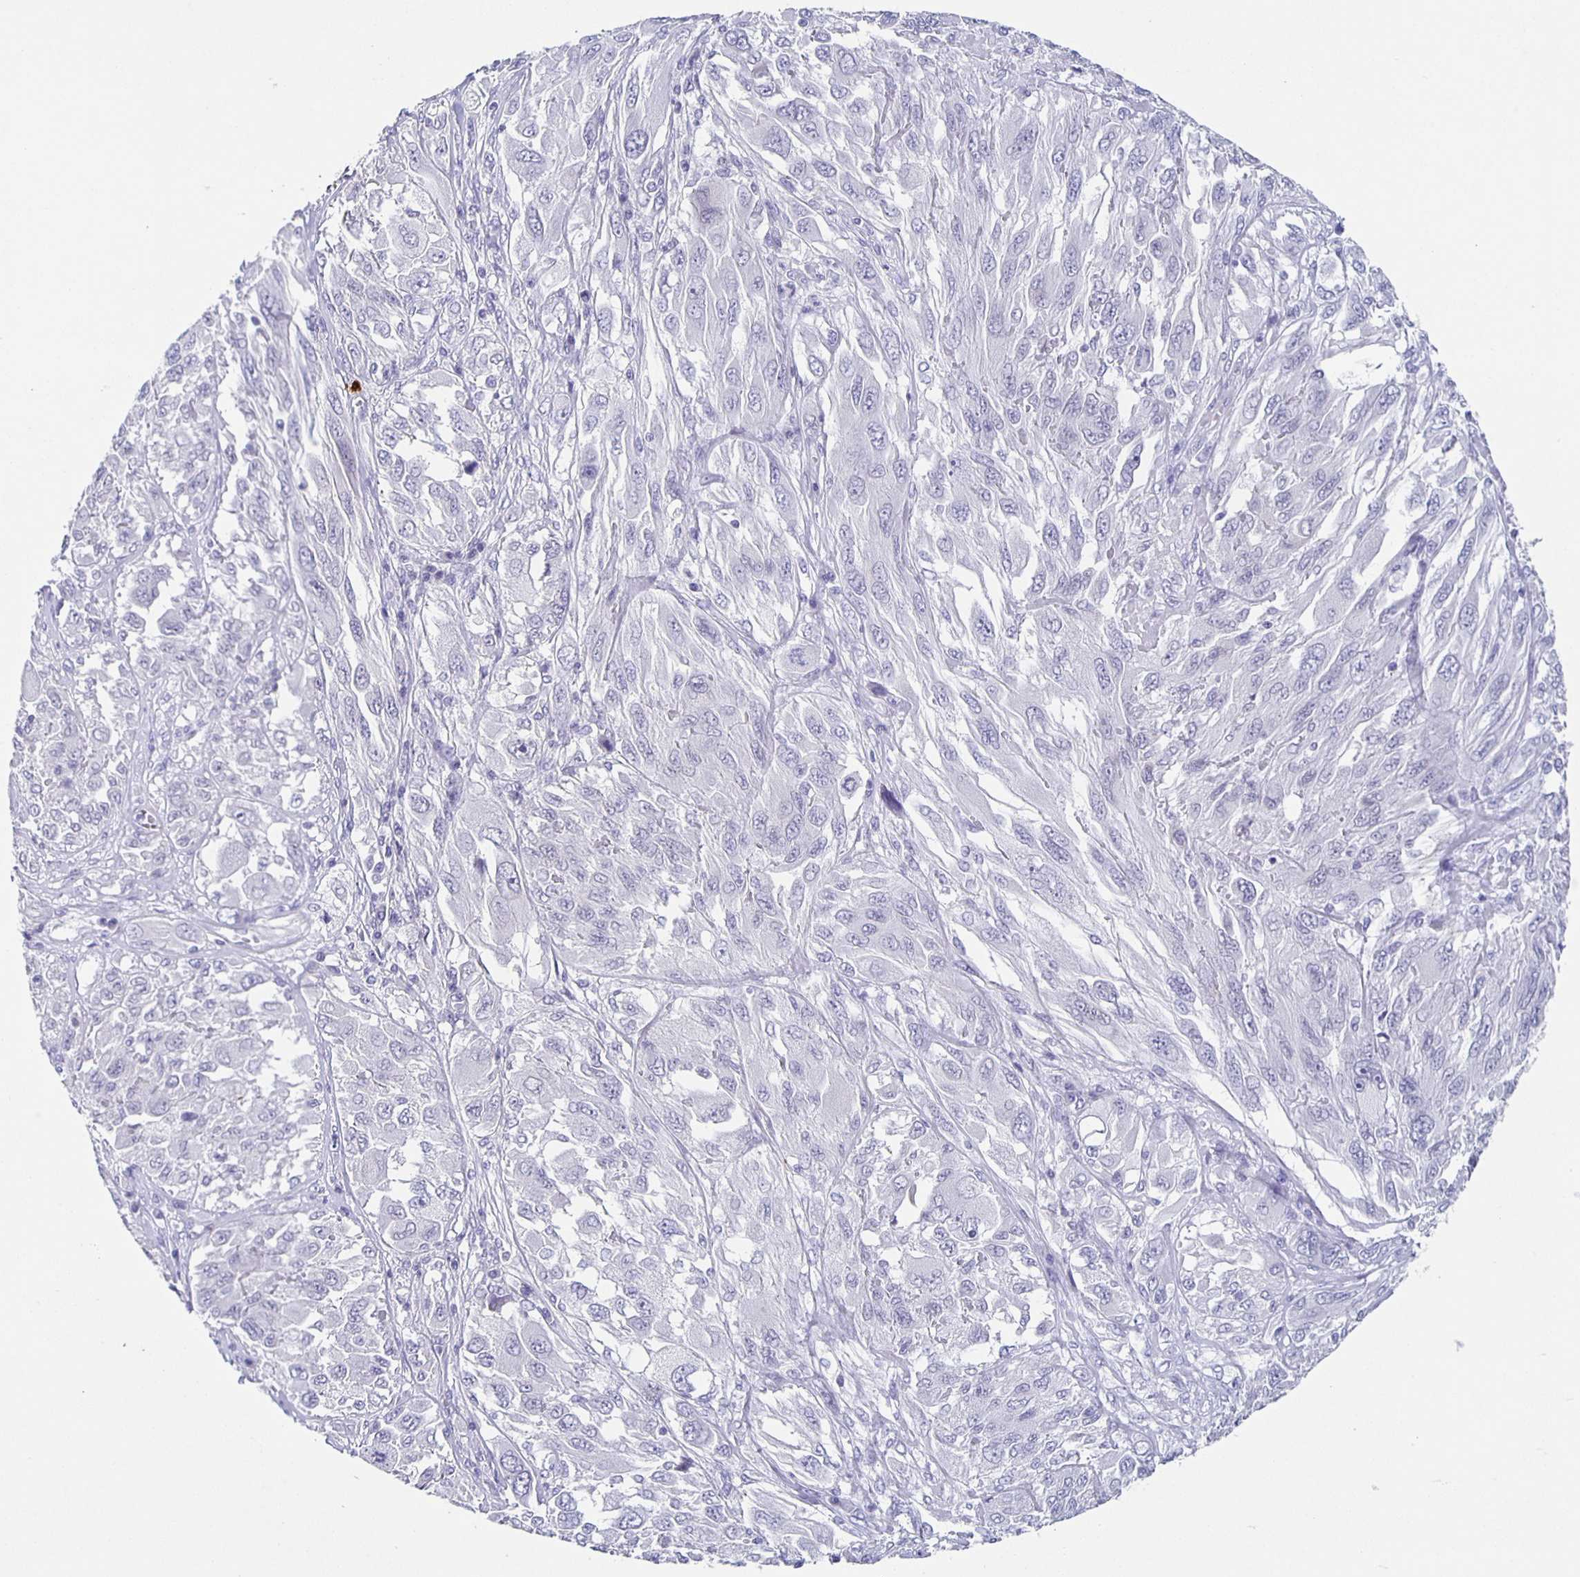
{"staining": {"intensity": "negative", "quantity": "none", "location": "none"}, "tissue": "melanoma", "cell_type": "Tumor cells", "image_type": "cancer", "snomed": [{"axis": "morphology", "description": "Malignant melanoma, NOS"}, {"axis": "topography", "description": "Skin"}], "caption": "A photomicrograph of human malignant melanoma is negative for staining in tumor cells.", "gene": "CARNS1", "patient": {"sex": "female", "age": 91}}